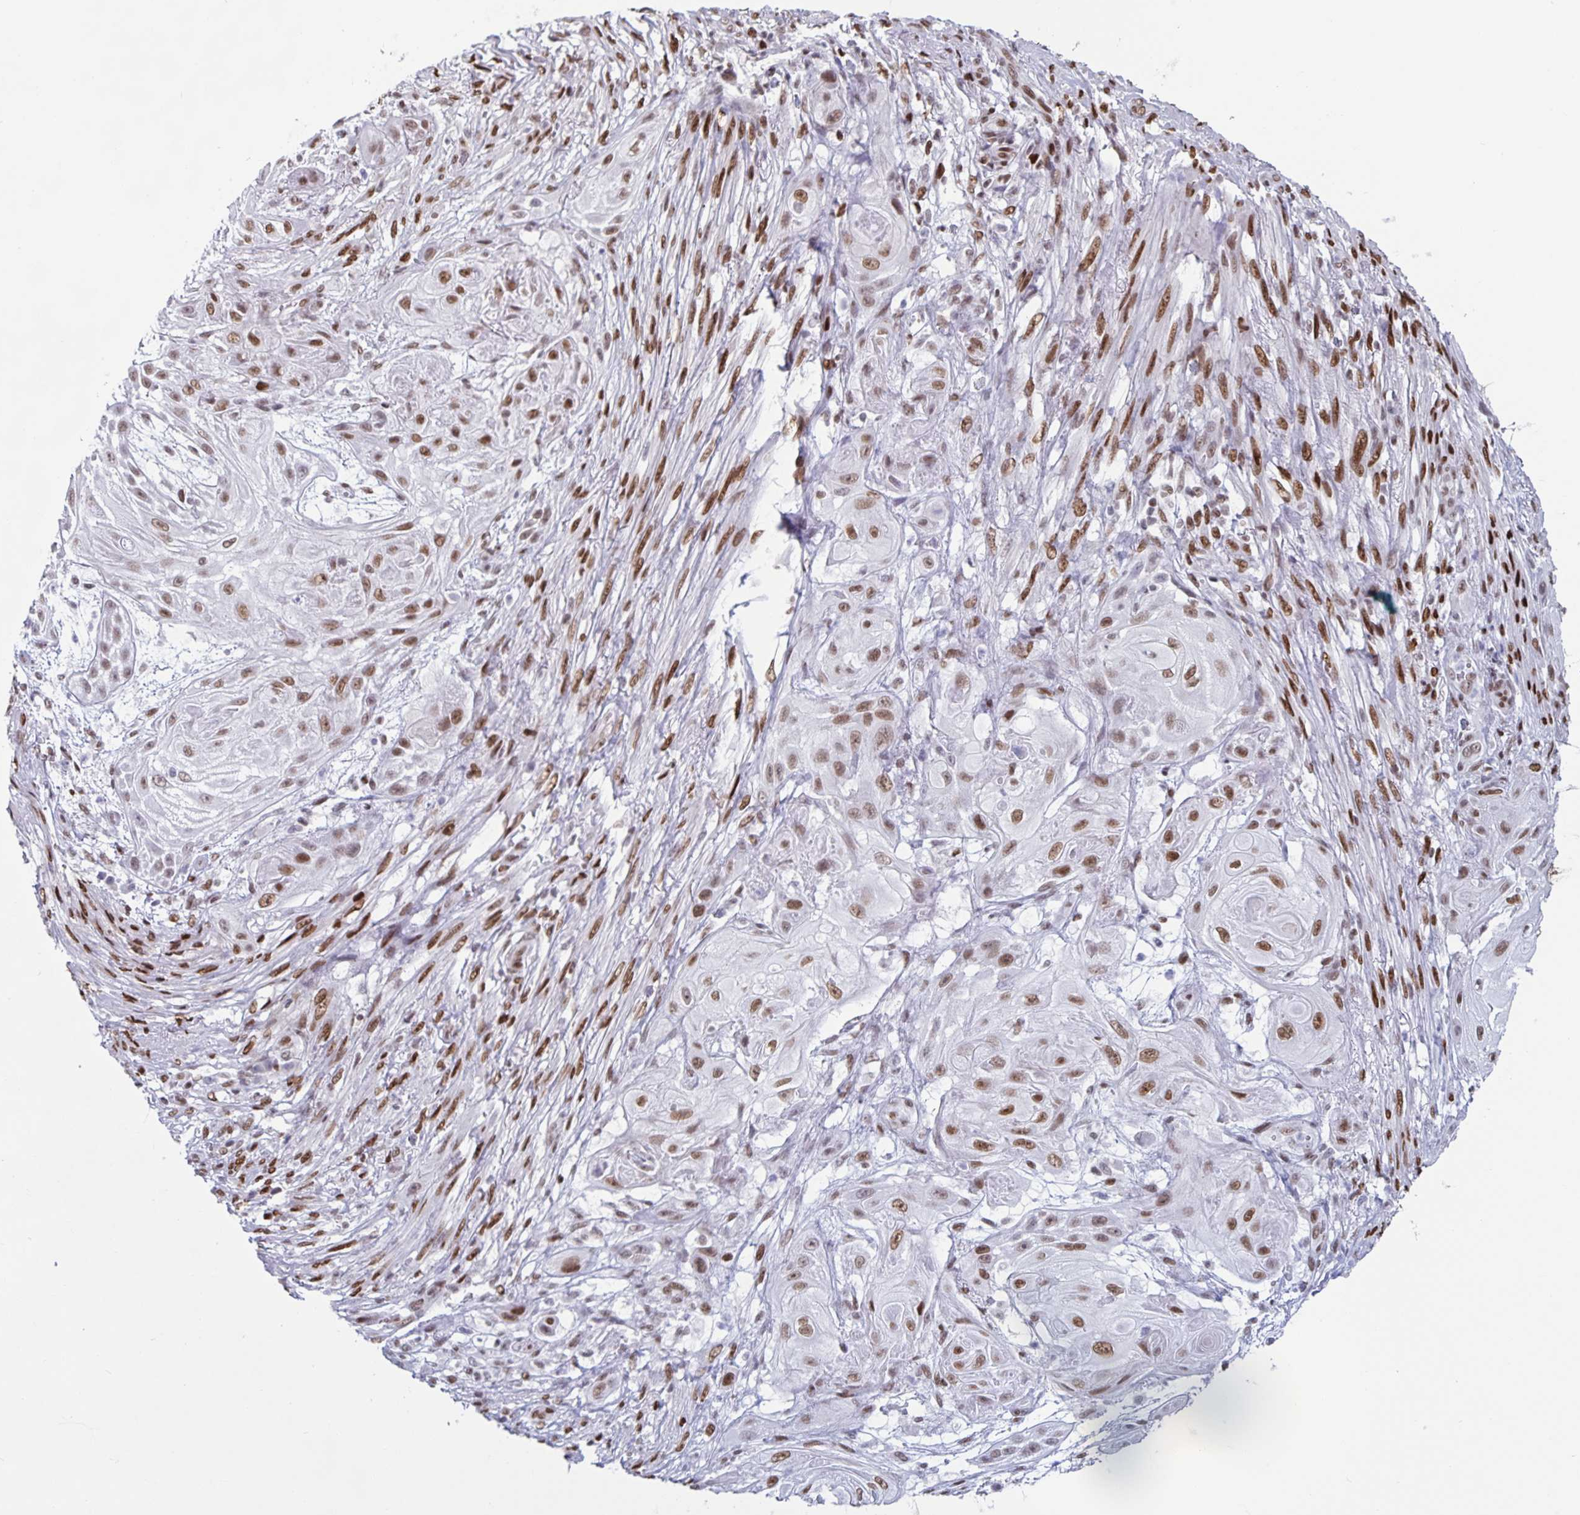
{"staining": {"intensity": "moderate", "quantity": ">75%", "location": "nuclear"}, "tissue": "skin cancer", "cell_type": "Tumor cells", "image_type": "cancer", "snomed": [{"axis": "morphology", "description": "Squamous cell carcinoma, NOS"}, {"axis": "topography", "description": "Skin"}], "caption": "This photomicrograph reveals skin cancer stained with immunohistochemistry to label a protein in brown. The nuclear of tumor cells show moderate positivity for the protein. Nuclei are counter-stained blue.", "gene": "JUND", "patient": {"sex": "male", "age": 62}}